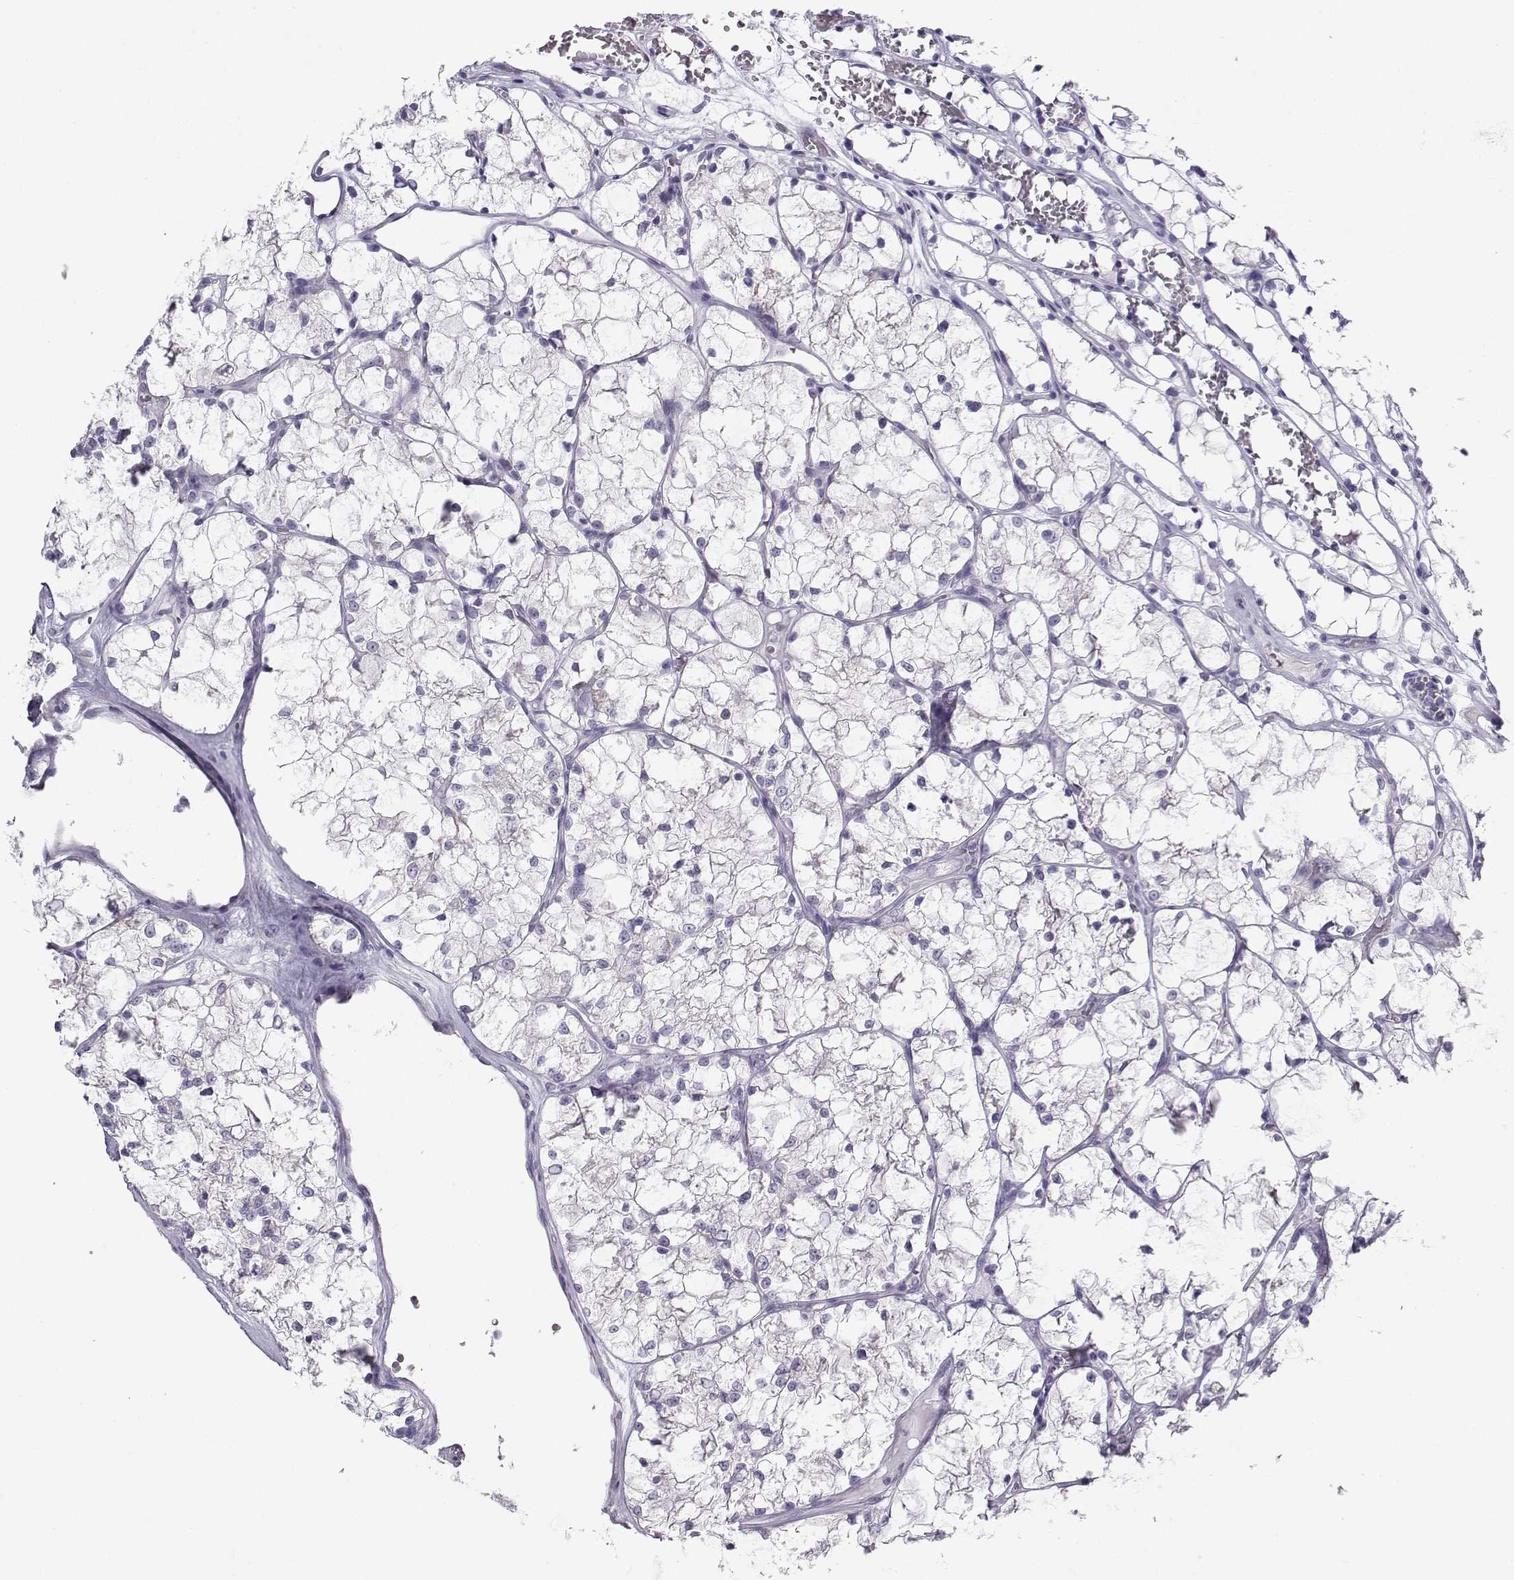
{"staining": {"intensity": "negative", "quantity": "none", "location": "none"}, "tissue": "renal cancer", "cell_type": "Tumor cells", "image_type": "cancer", "snomed": [{"axis": "morphology", "description": "Adenocarcinoma, NOS"}, {"axis": "topography", "description": "Kidney"}], "caption": "High power microscopy image of an immunohistochemistry photomicrograph of renal adenocarcinoma, revealing no significant positivity in tumor cells. Brightfield microscopy of immunohistochemistry (IHC) stained with DAB (3,3'-diaminobenzidine) (brown) and hematoxylin (blue), captured at high magnification.", "gene": "AVP", "patient": {"sex": "female", "age": 69}}